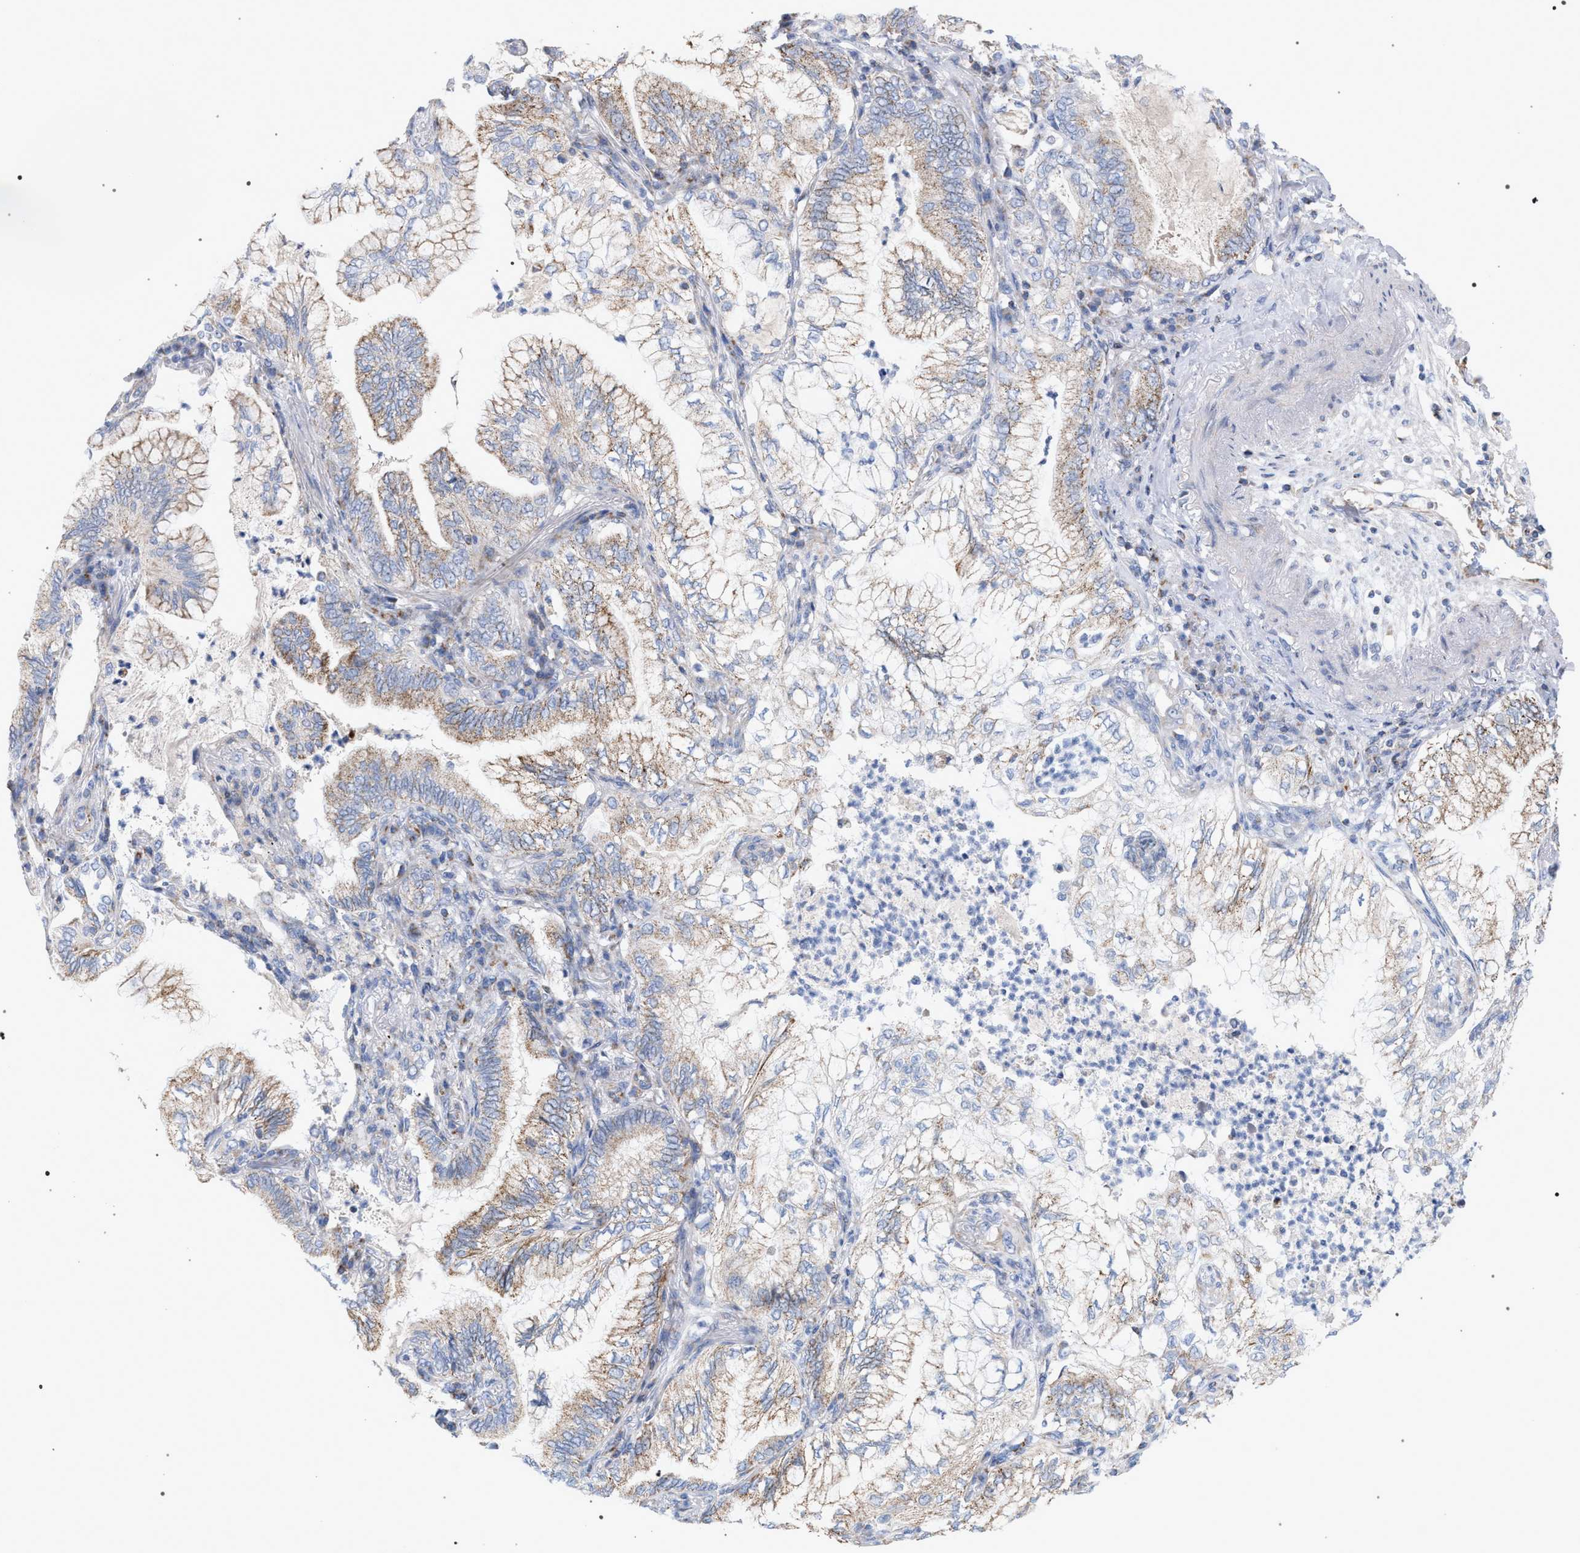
{"staining": {"intensity": "moderate", "quantity": ">75%", "location": "cytoplasmic/membranous"}, "tissue": "lung cancer", "cell_type": "Tumor cells", "image_type": "cancer", "snomed": [{"axis": "morphology", "description": "Adenocarcinoma, NOS"}, {"axis": "topography", "description": "Lung"}], "caption": "Protein staining of lung adenocarcinoma tissue displays moderate cytoplasmic/membranous staining in approximately >75% of tumor cells. (DAB IHC with brightfield microscopy, high magnification).", "gene": "ECI2", "patient": {"sex": "female", "age": 70}}